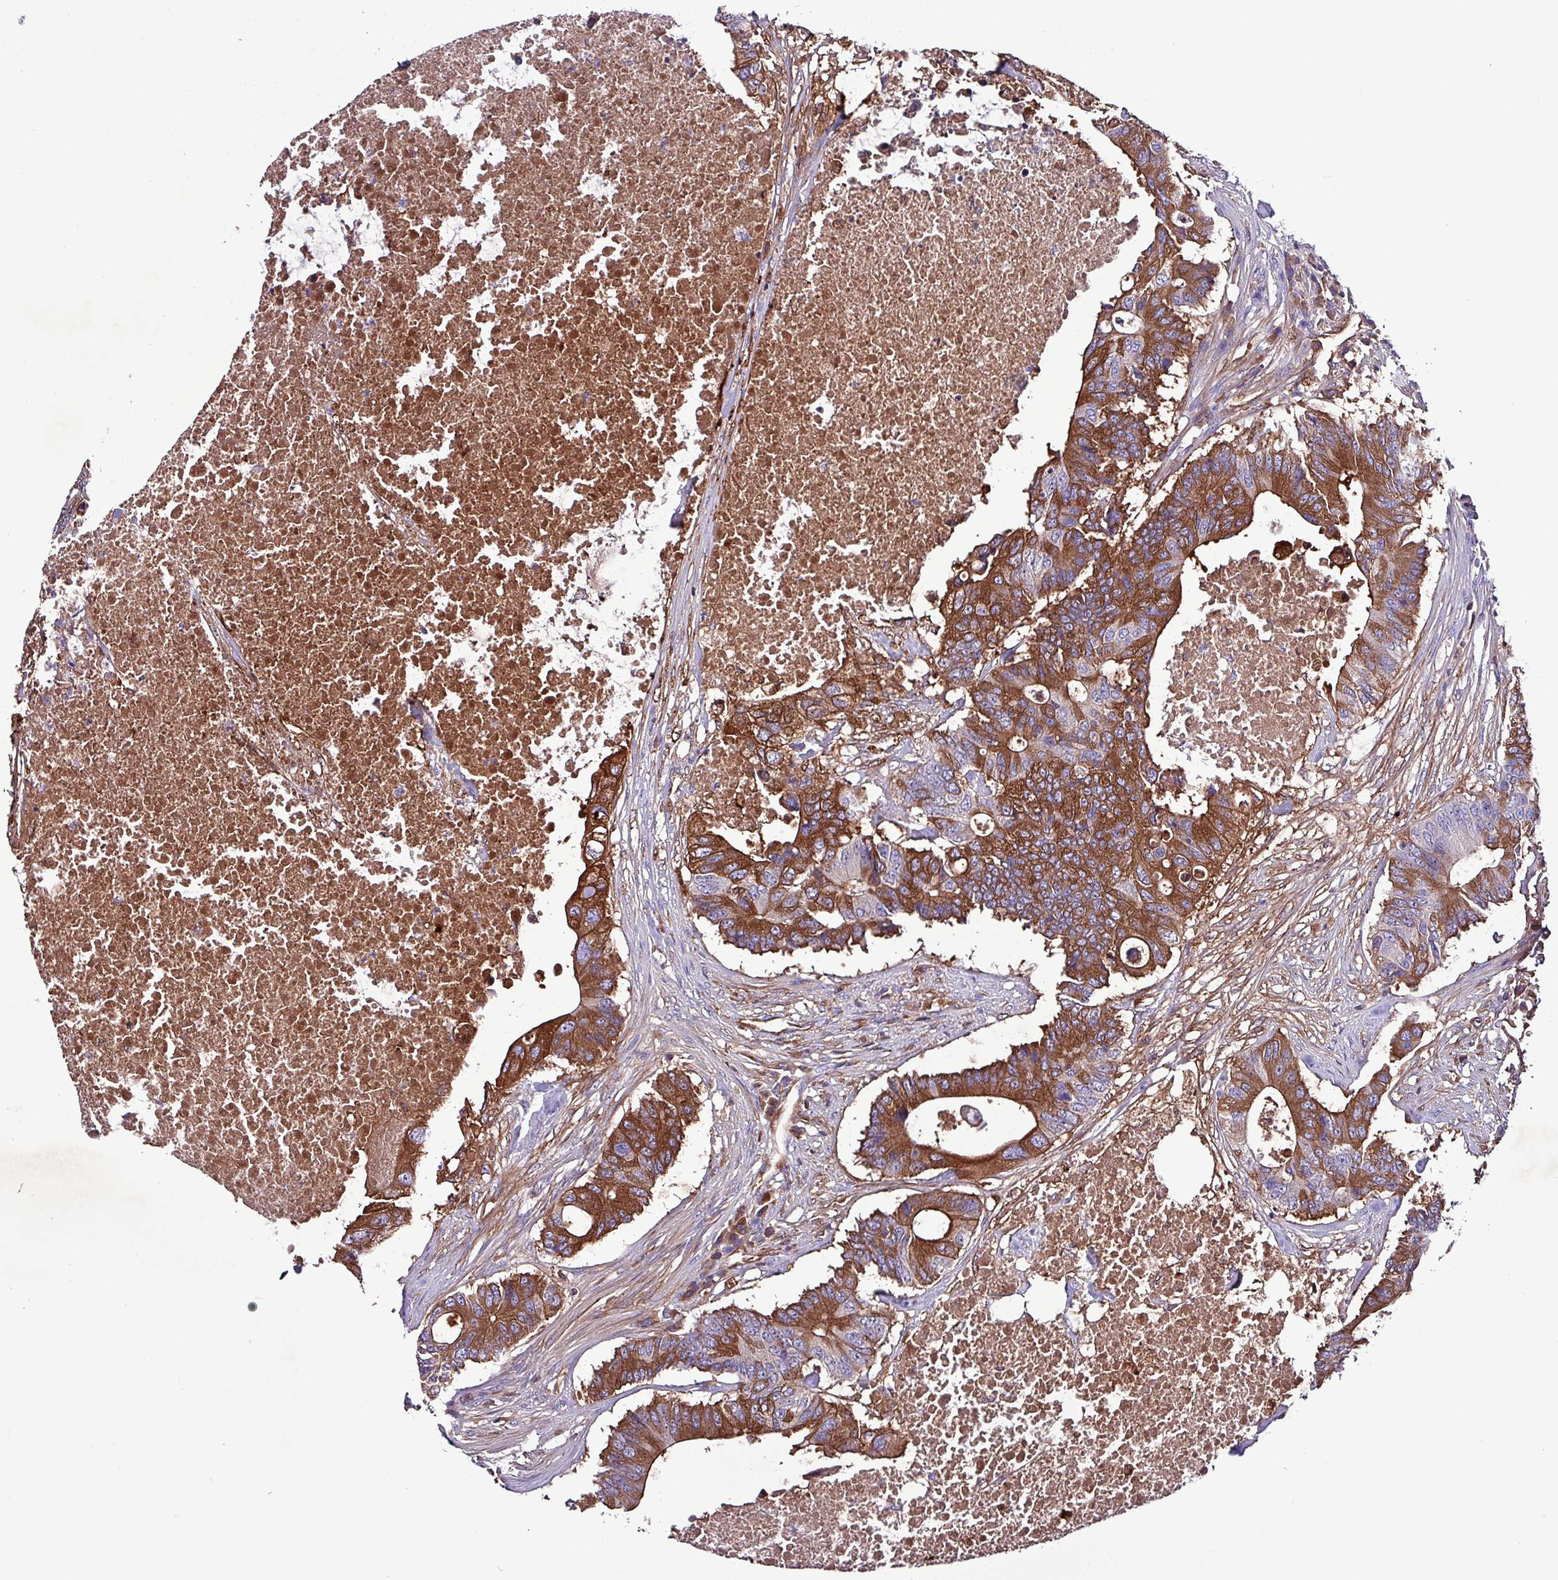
{"staining": {"intensity": "strong", "quantity": ">75%", "location": "cytoplasmic/membranous"}, "tissue": "colorectal cancer", "cell_type": "Tumor cells", "image_type": "cancer", "snomed": [{"axis": "morphology", "description": "Adenocarcinoma, NOS"}, {"axis": "topography", "description": "Colon"}], "caption": "High-magnification brightfield microscopy of colorectal cancer (adenocarcinoma) stained with DAB (3,3'-diaminobenzidine) (brown) and counterstained with hematoxylin (blue). tumor cells exhibit strong cytoplasmic/membranous staining is seen in about>75% of cells. (DAB IHC, brown staining for protein, blue staining for nuclei).", "gene": "HP", "patient": {"sex": "male", "age": 71}}